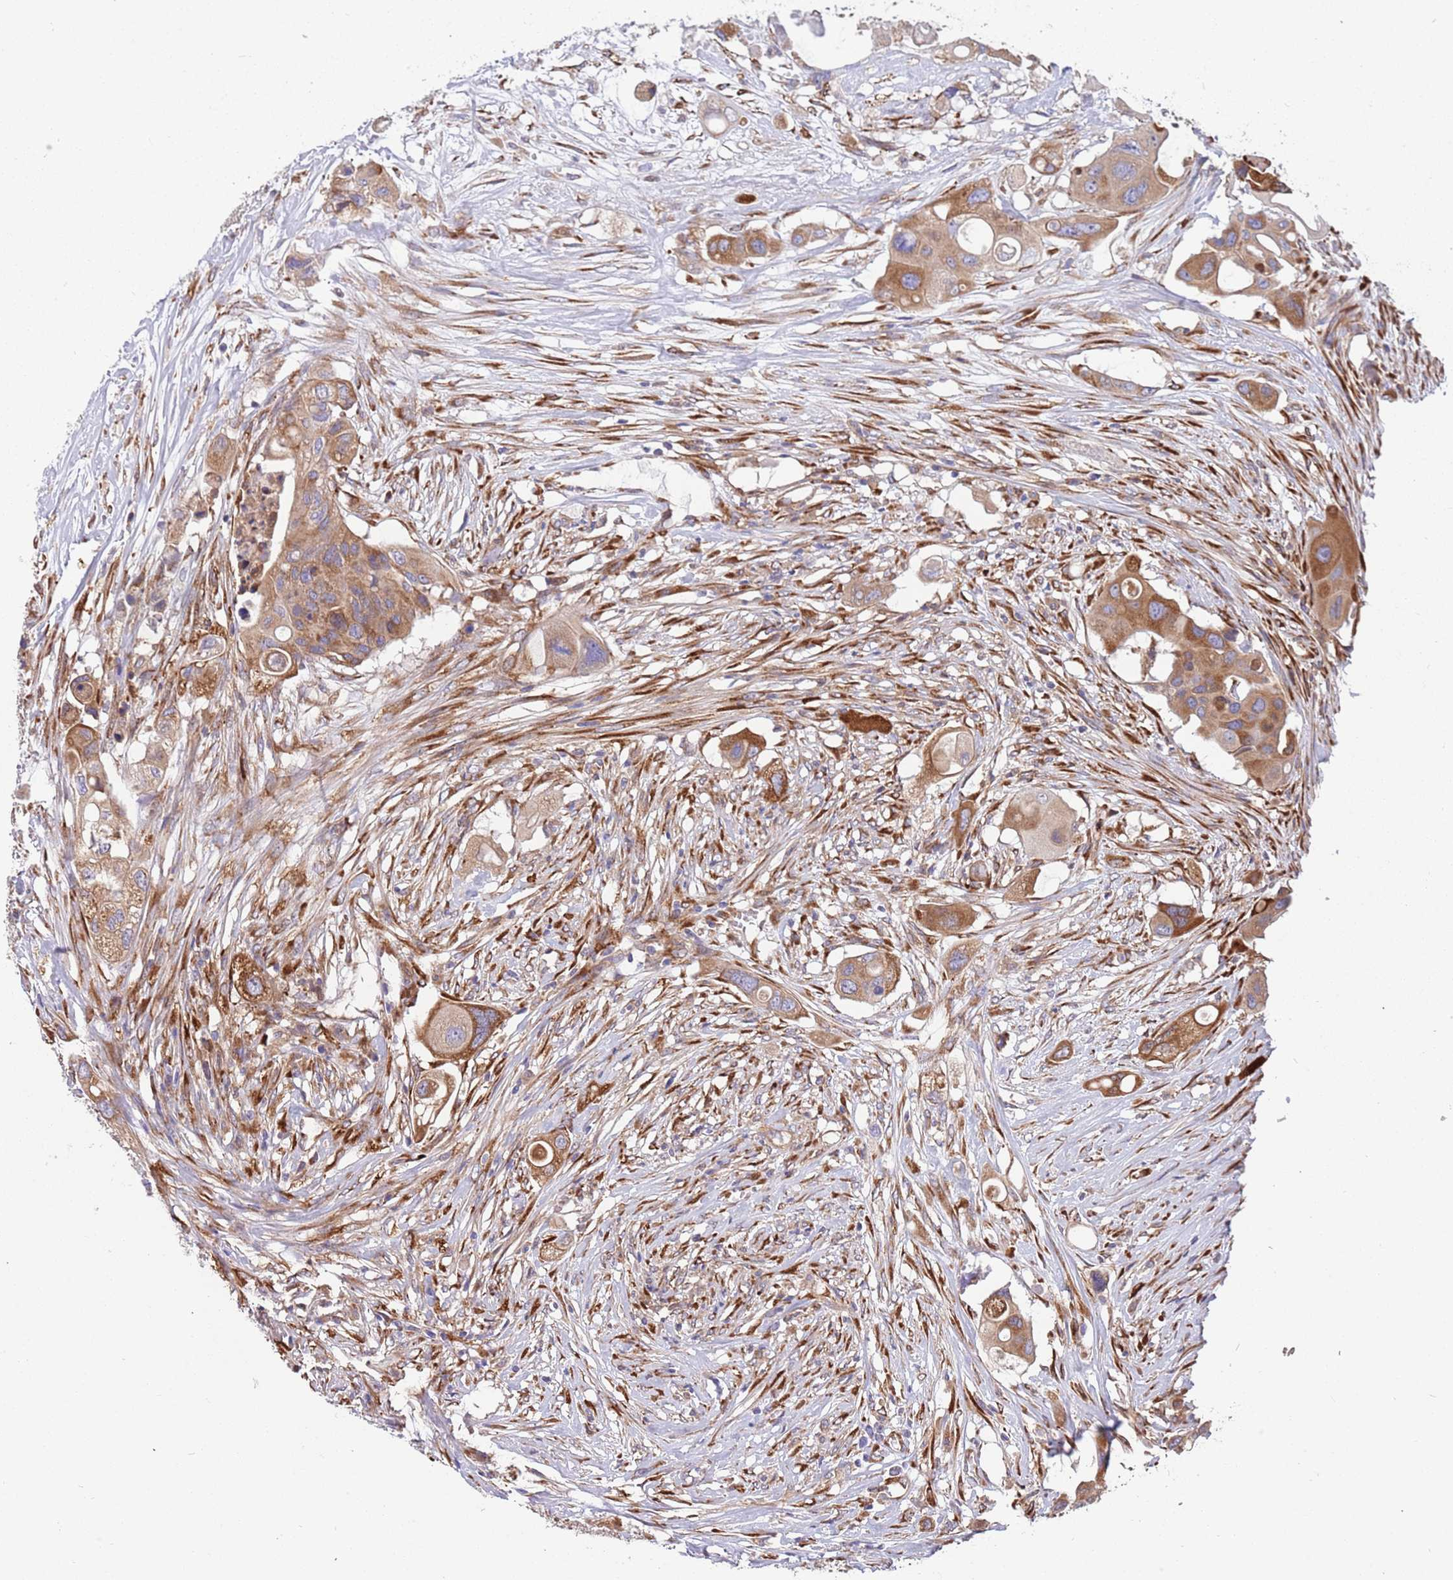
{"staining": {"intensity": "moderate", "quantity": ">75%", "location": "cytoplasmic/membranous"}, "tissue": "colorectal cancer", "cell_type": "Tumor cells", "image_type": "cancer", "snomed": [{"axis": "morphology", "description": "Adenocarcinoma, NOS"}, {"axis": "topography", "description": "Colon"}], "caption": "Protein expression analysis of colorectal cancer (adenocarcinoma) demonstrates moderate cytoplasmic/membranous staining in approximately >75% of tumor cells. Using DAB (brown) and hematoxylin (blue) stains, captured at high magnification using brightfield microscopy.", "gene": "ARMCX6", "patient": {"sex": "male", "age": 77}}